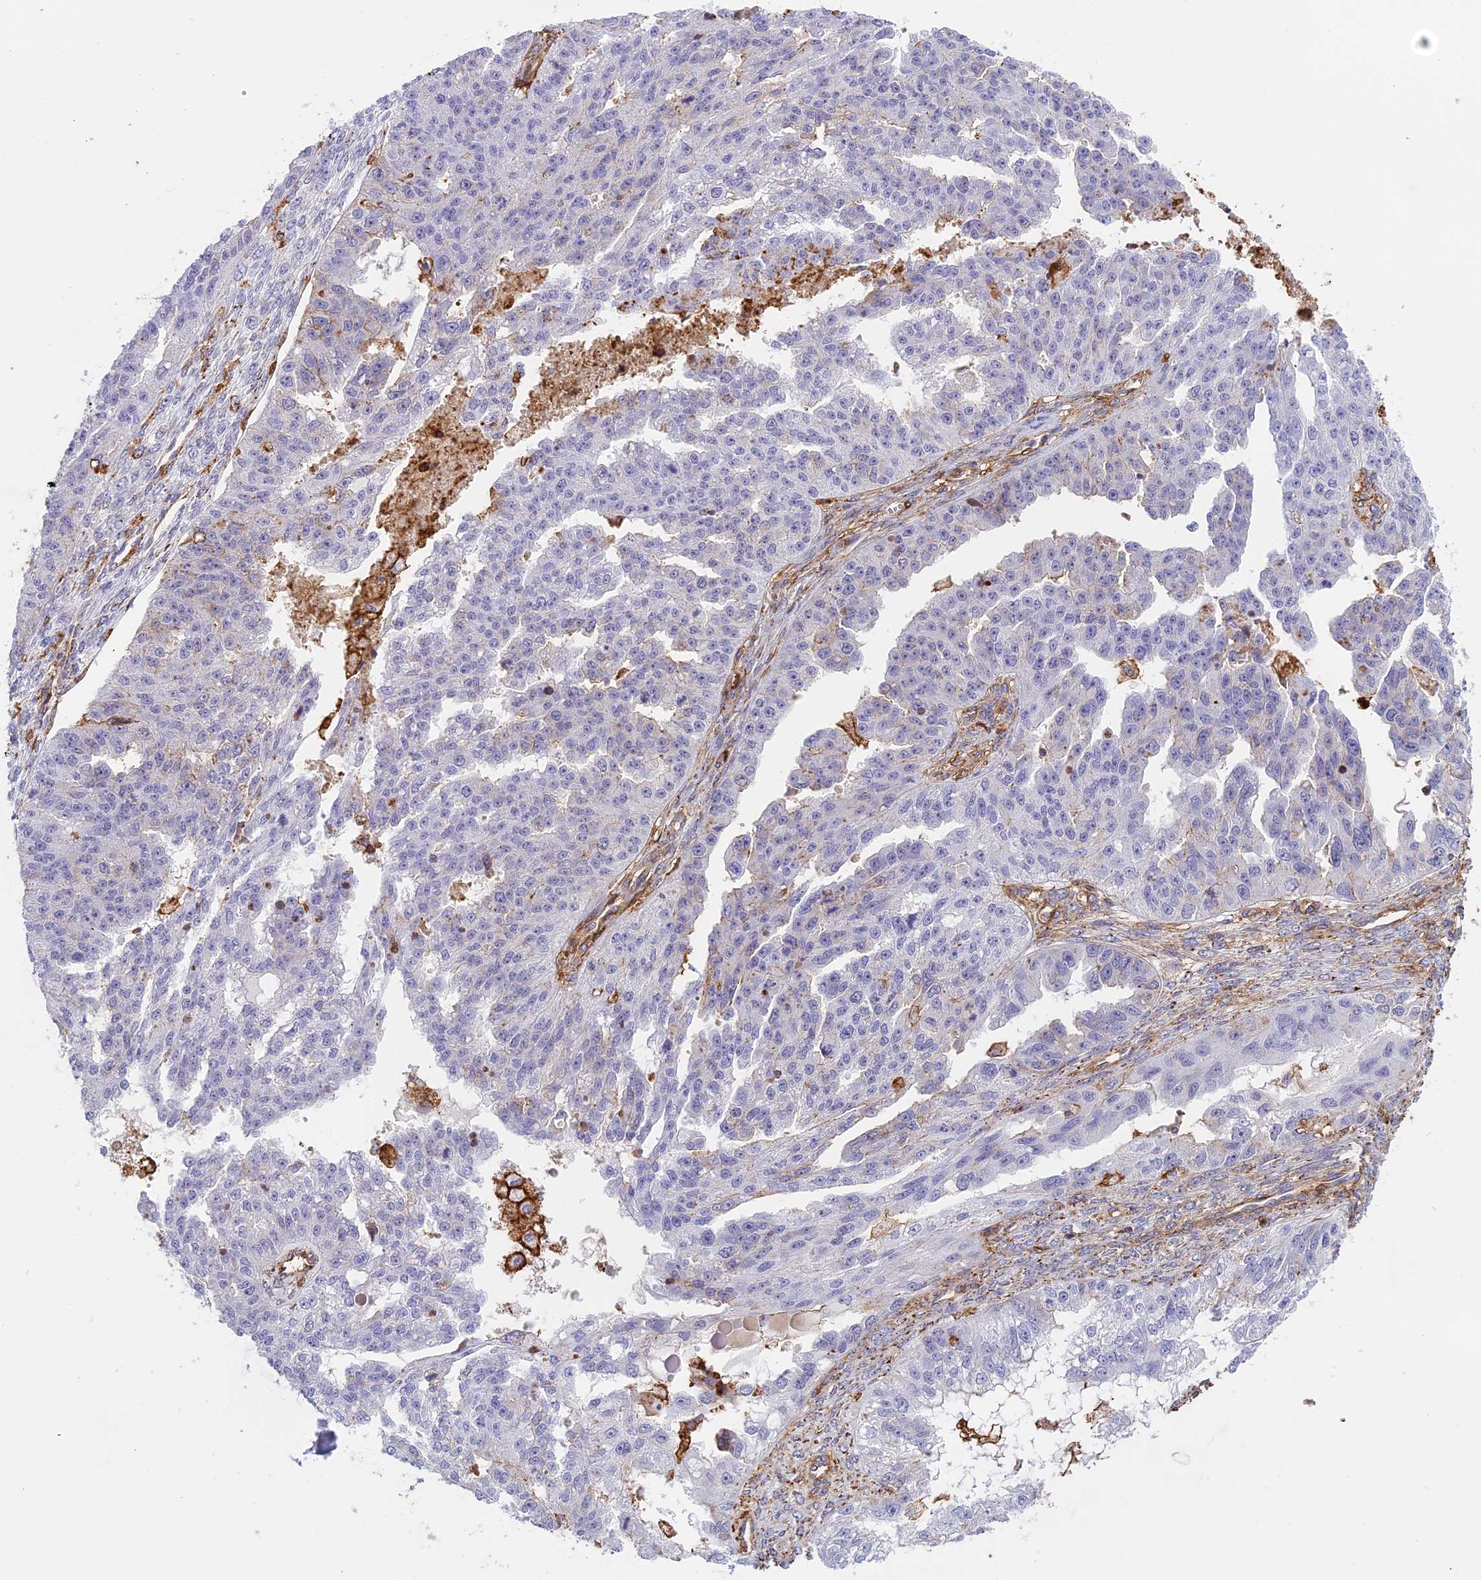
{"staining": {"intensity": "negative", "quantity": "none", "location": "none"}, "tissue": "ovarian cancer", "cell_type": "Tumor cells", "image_type": "cancer", "snomed": [{"axis": "morphology", "description": "Cystadenocarcinoma, serous, NOS"}, {"axis": "topography", "description": "Ovary"}], "caption": "Tumor cells are negative for brown protein staining in ovarian serous cystadenocarcinoma.", "gene": "TMEM255B", "patient": {"sex": "female", "age": 58}}